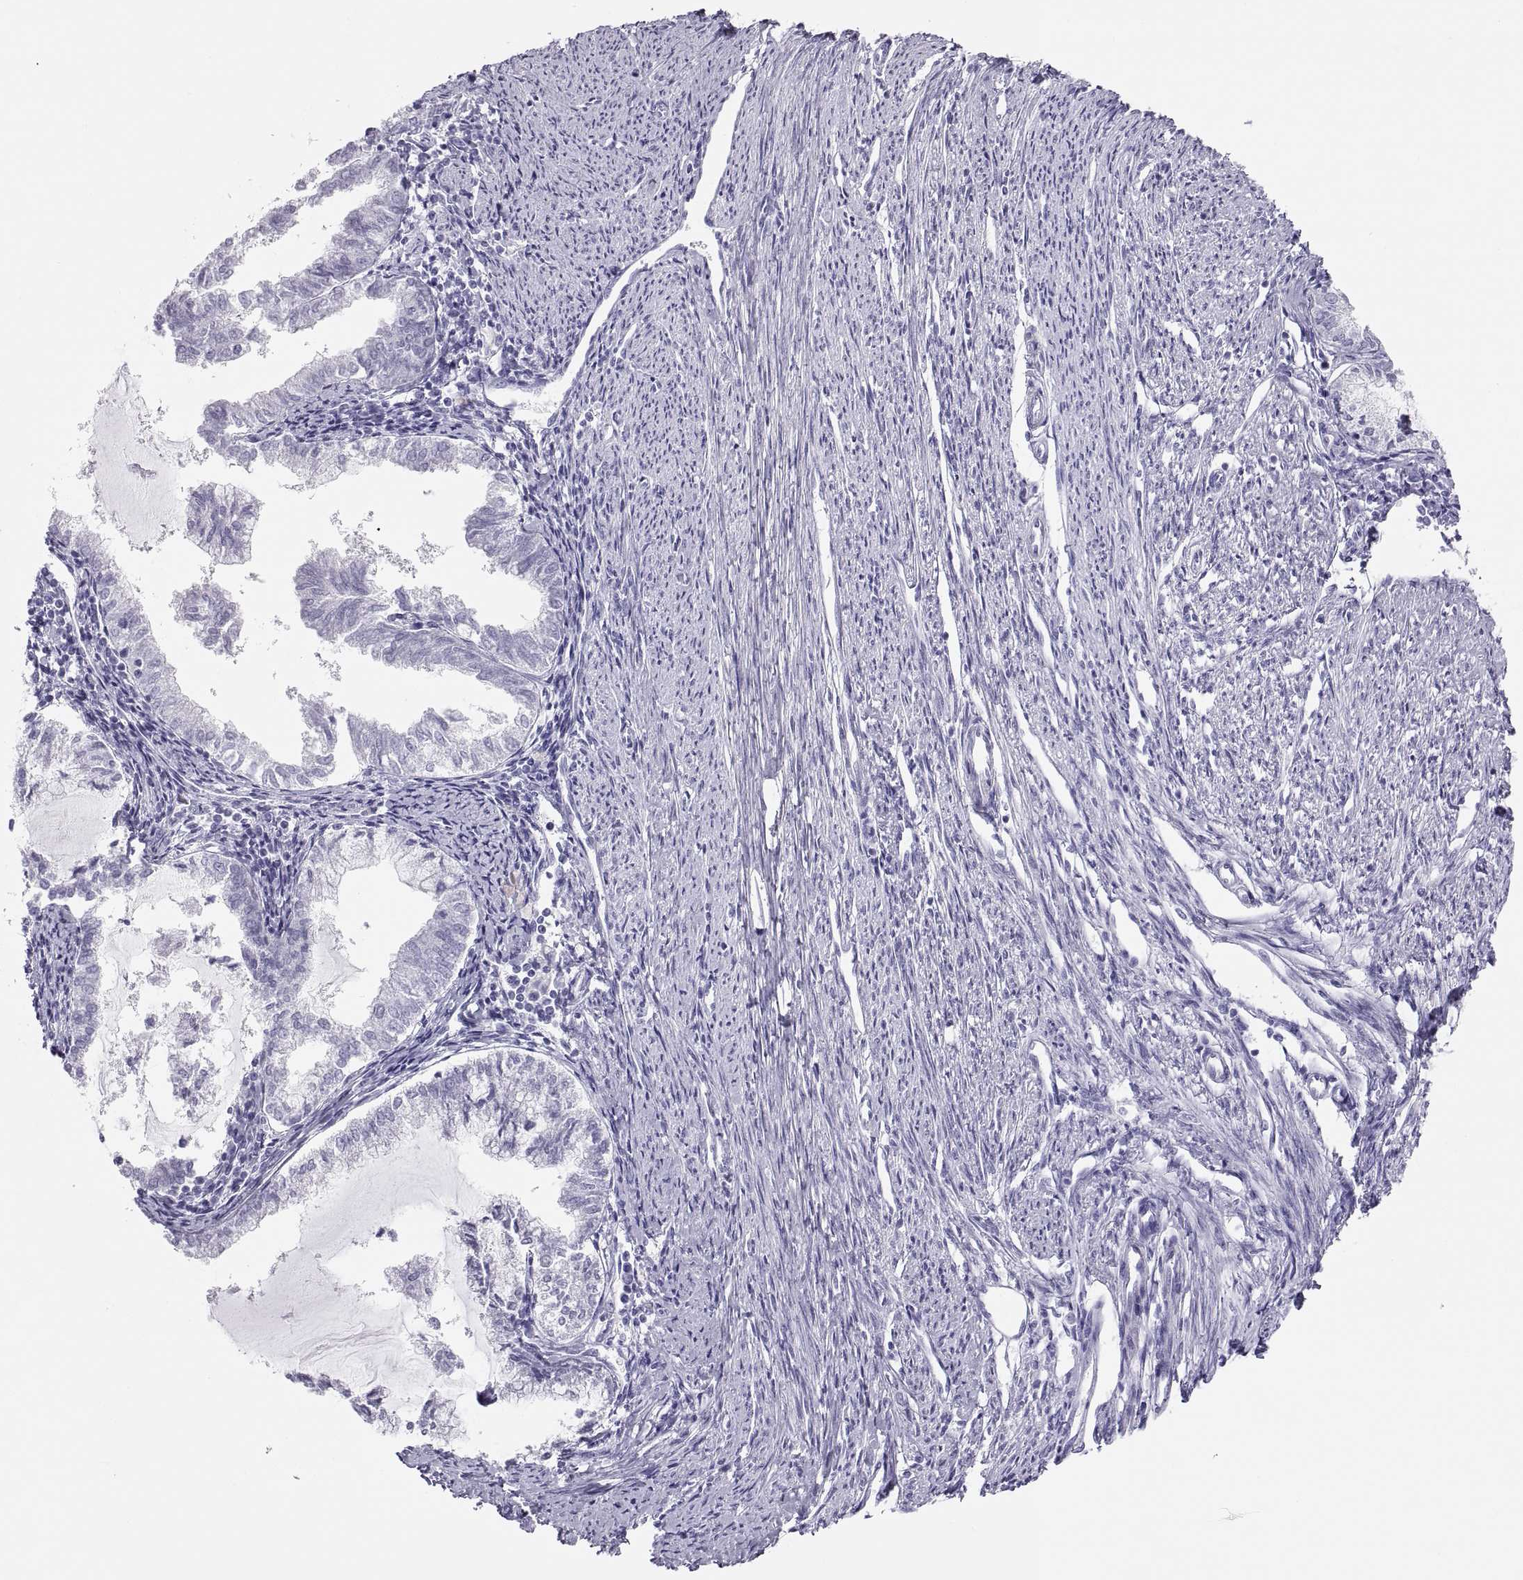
{"staining": {"intensity": "negative", "quantity": "none", "location": "none"}, "tissue": "endometrial cancer", "cell_type": "Tumor cells", "image_type": "cancer", "snomed": [{"axis": "morphology", "description": "Adenocarcinoma, NOS"}, {"axis": "topography", "description": "Endometrium"}], "caption": "Immunohistochemistry (IHC) of adenocarcinoma (endometrial) demonstrates no expression in tumor cells.", "gene": "SEMG1", "patient": {"sex": "female", "age": 79}}